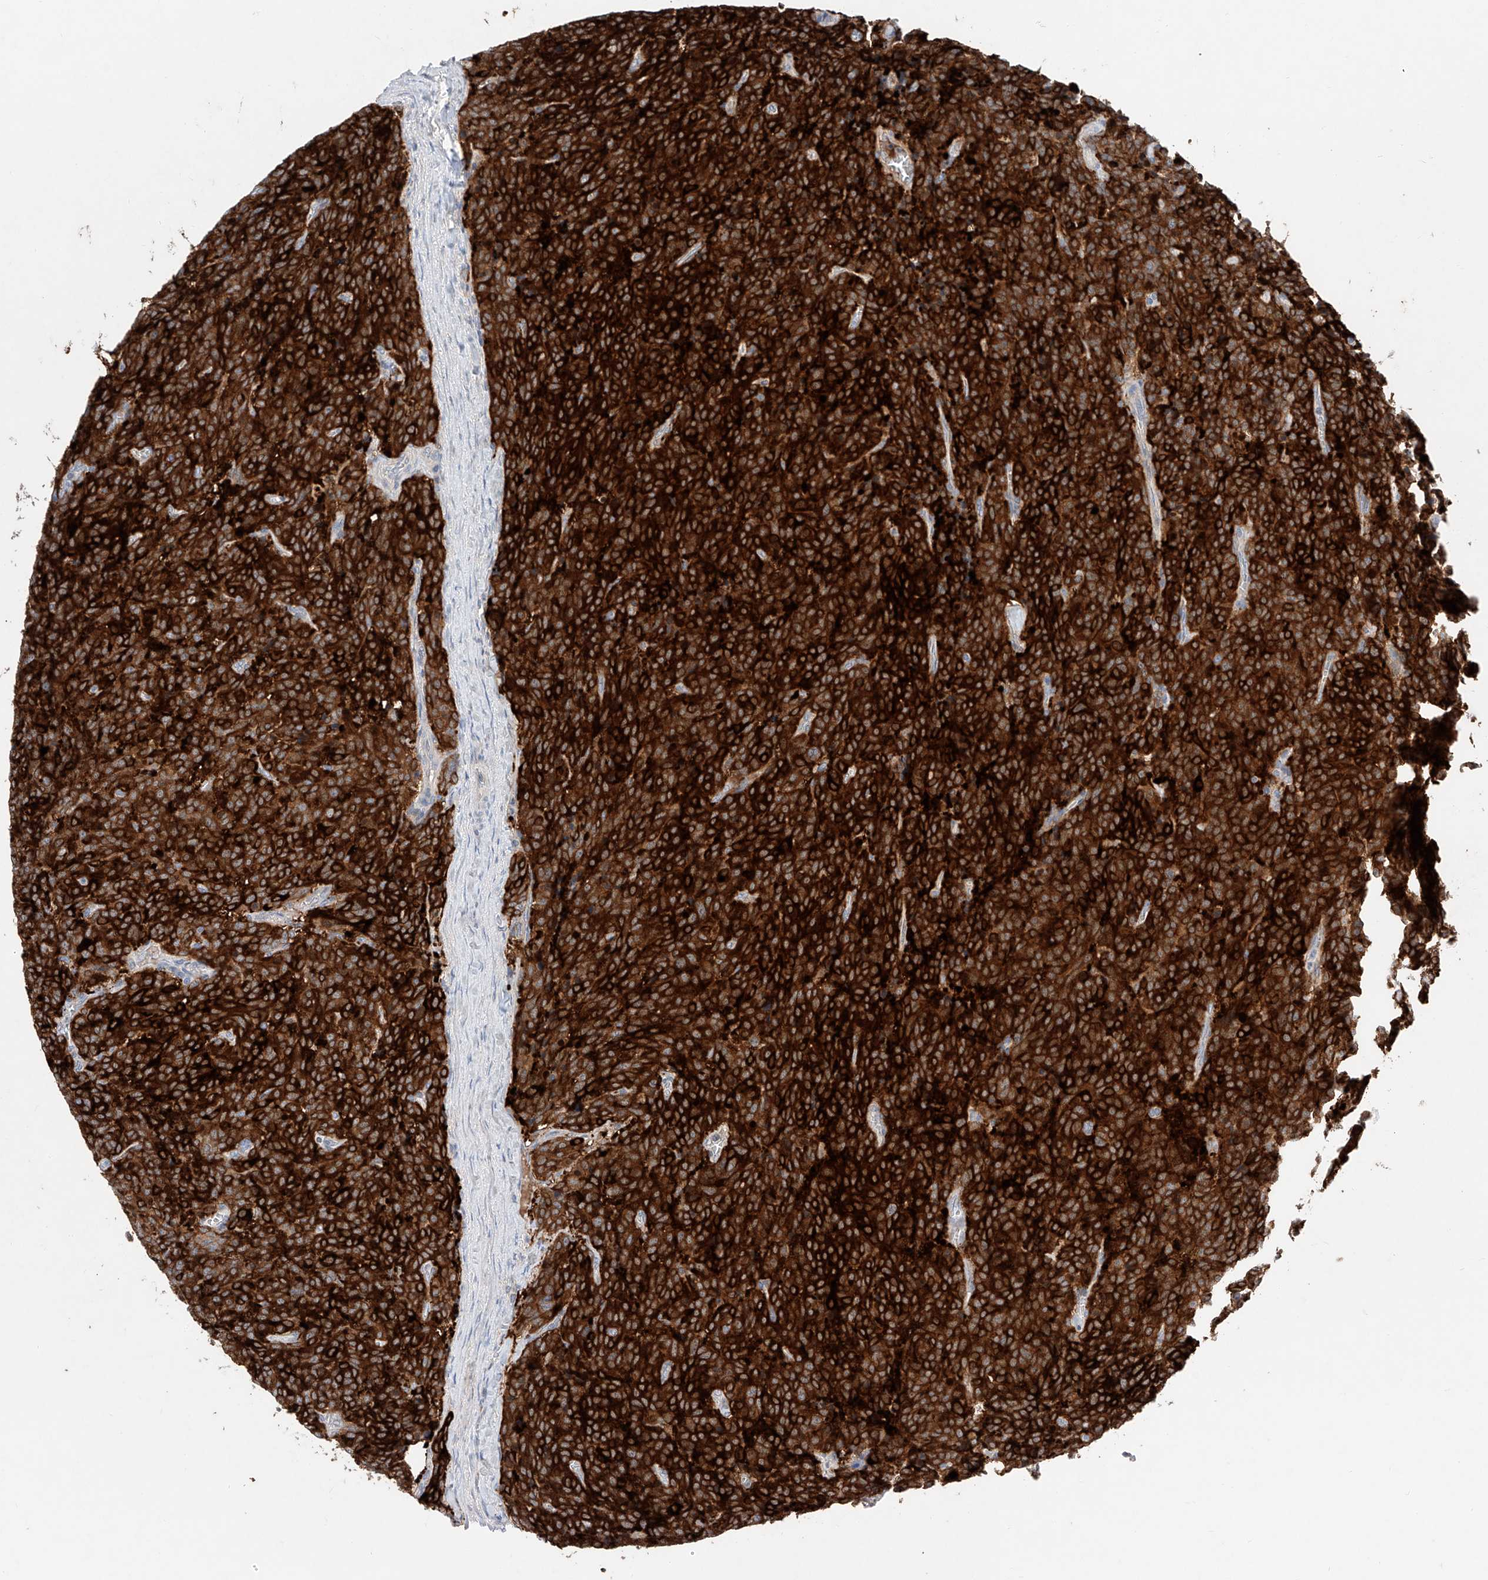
{"staining": {"intensity": "strong", "quantity": ">75%", "location": "cytoplasmic/membranous"}, "tissue": "carcinoid", "cell_type": "Tumor cells", "image_type": "cancer", "snomed": [{"axis": "morphology", "description": "Carcinoid, malignant, NOS"}, {"axis": "topography", "description": "Lung"}], "caption": "DAB immunohistochemical staining of carcinoid (malignant) shows strong cytoplasmic/membranous protein positivity in approximately >75% of tumor cells.", "gene": "FUCA2", "patient": {"sex": "female", "age": 46}}